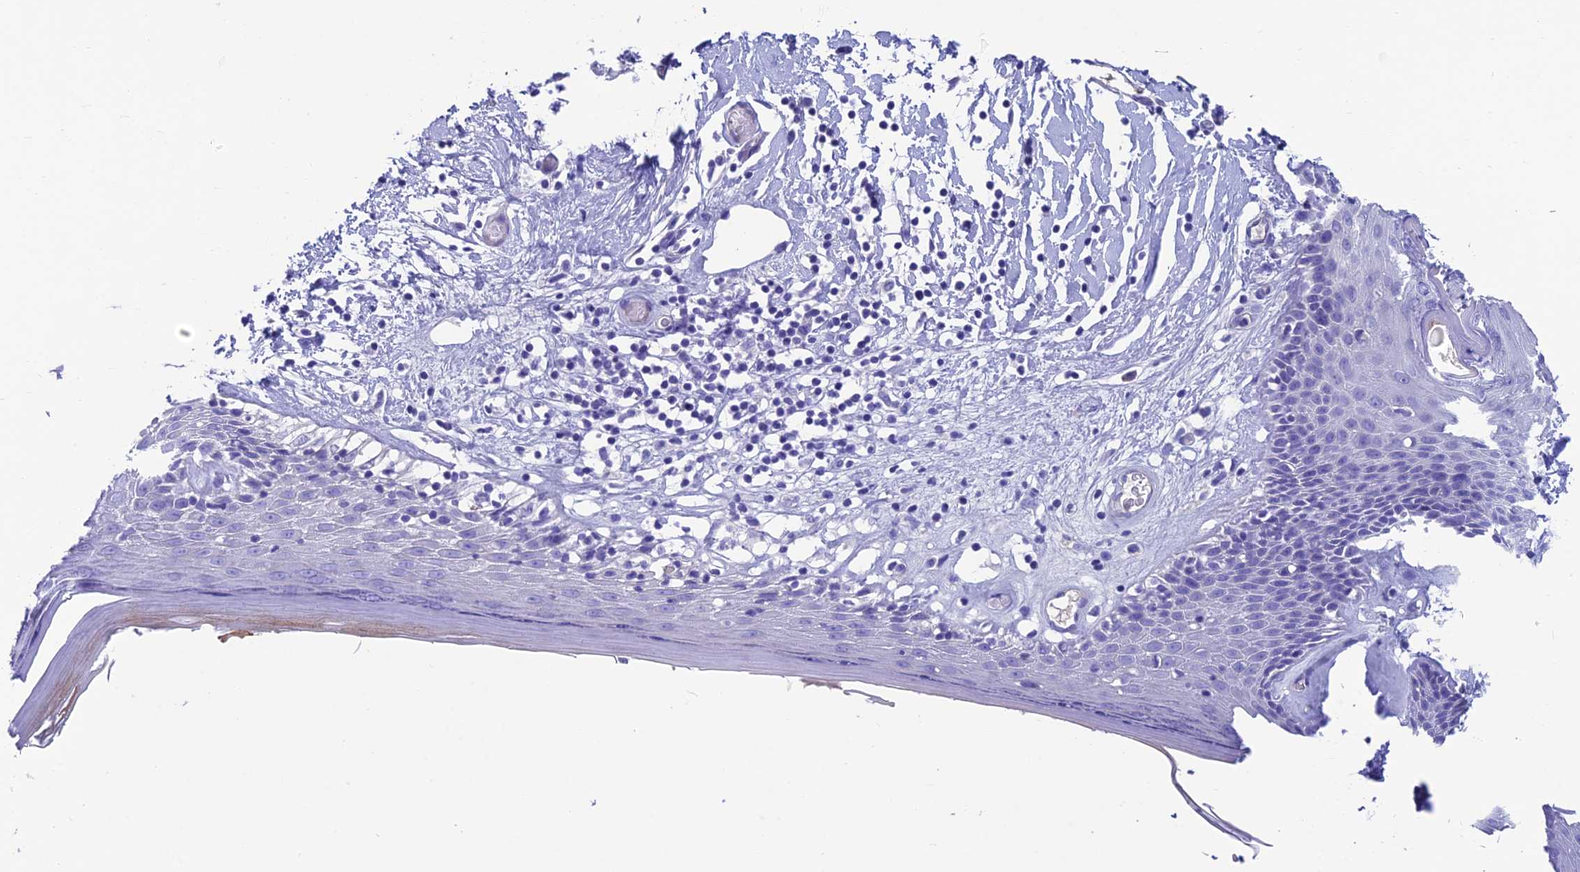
{"staining": {"intensity": "negative", "quantity": "none", "location": "none"}, "tissue": "skin", "cell_type": "Epidermal cells", "image_type": "normal", "snomed": [{"axis": "morphology", "description": "Normal tissue, NOS"}, {"axis": "topography", "description": "Adipose tissue"}, {"axis": "topography", "description": "Vascular tissue"}, {"axis": "topography", "description": "Vulva"}, {"axis": "topography", "description": "Peripheral nerve tissue"}], "caption": "Immunohistochemical staining of benign skin exhibits no significant positivity in epidermal cells.", "gene": "GNG11", "patient": {"sex": "female", "age": 86}}